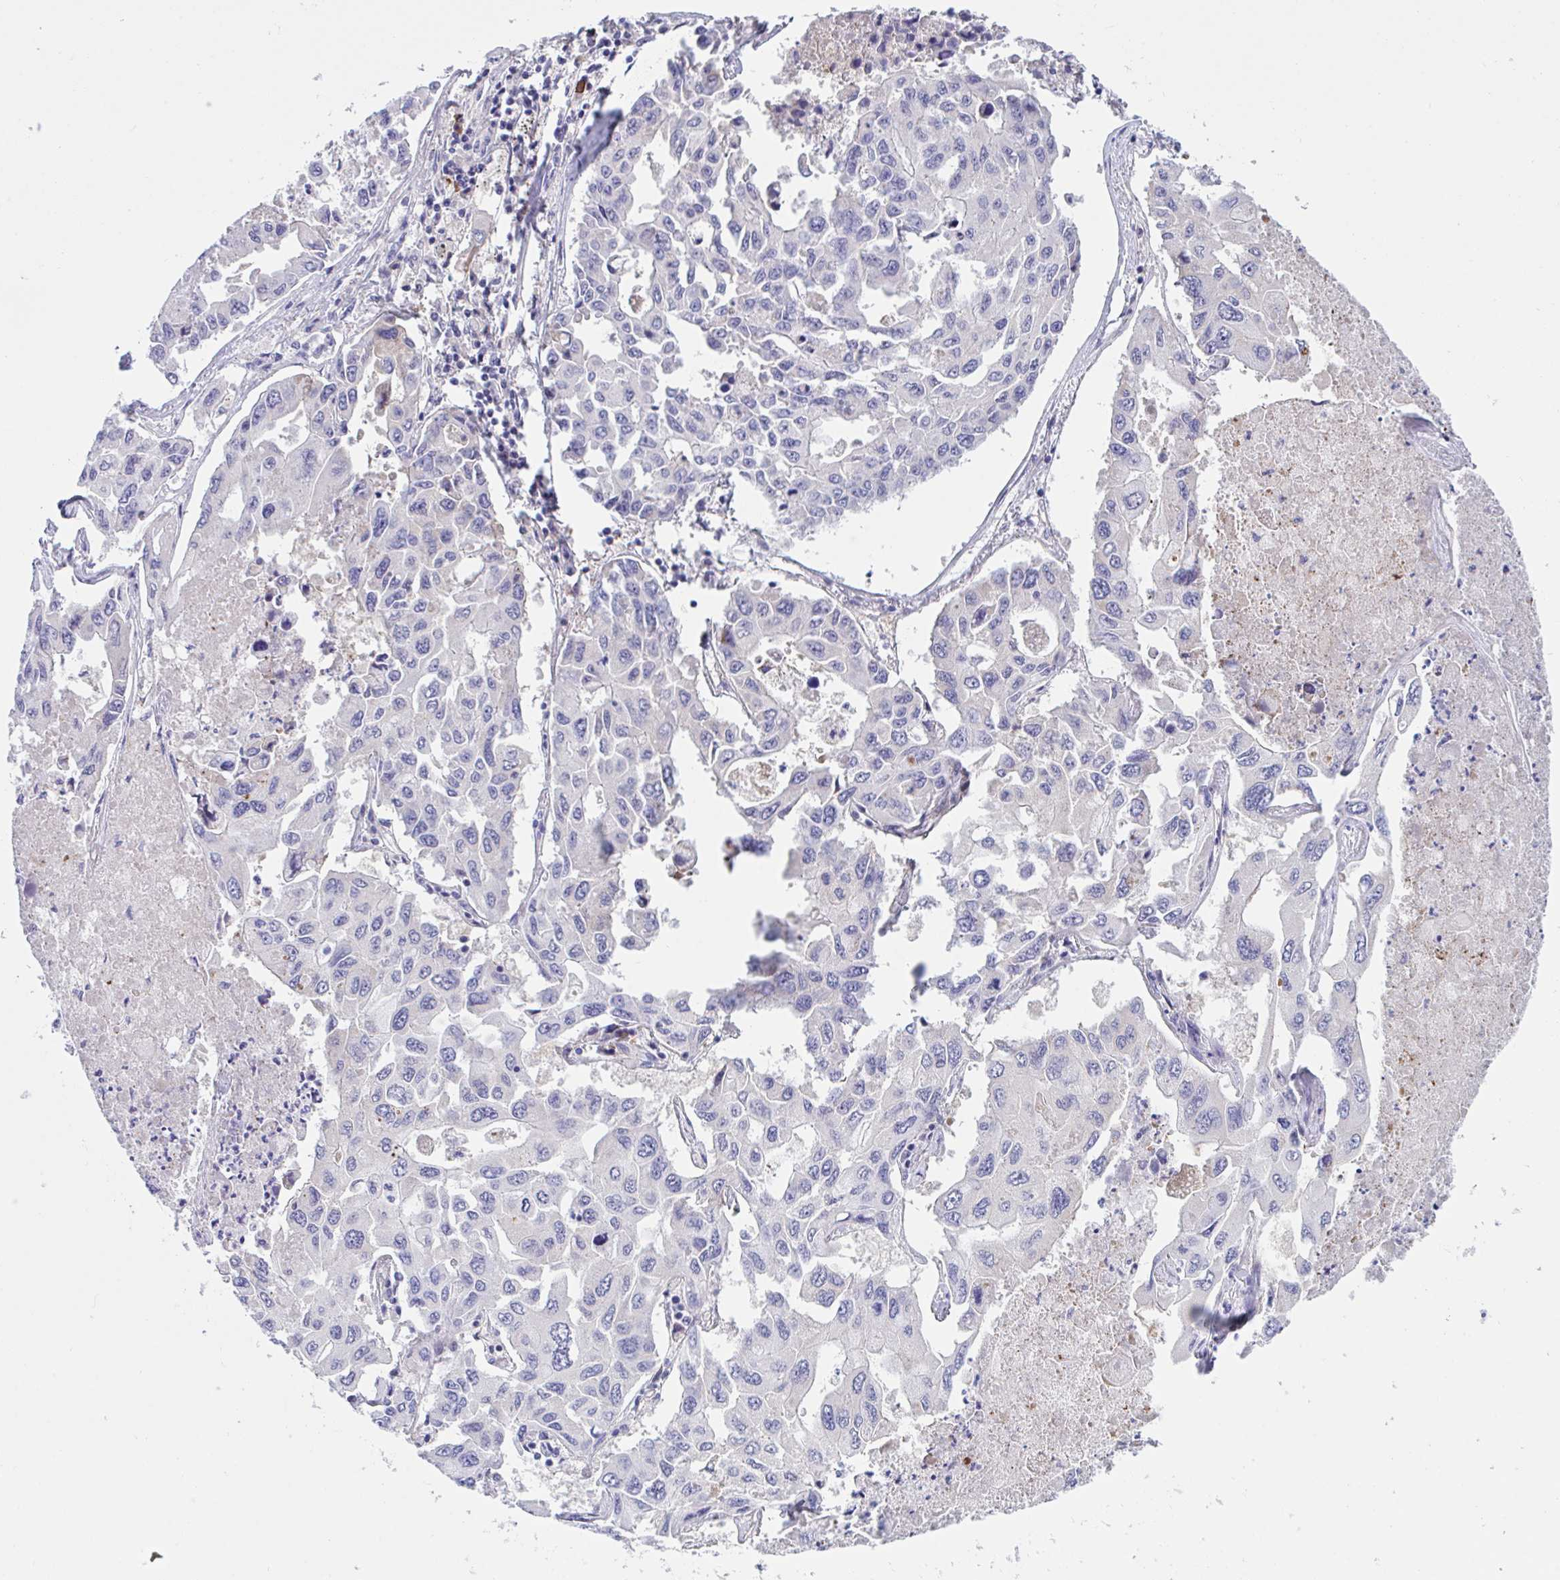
{"staining": {"intensity": "negative", "quantity": "none", "location": "none"}, "tissue": "lung cancer", "cell_type": "Tumor cells", "image_type": "cancer", "snomed": [{"axis": "morphology", "description": "Adenocarcinoma, NOS"}, {"axis": "topography", "description": "Lung"}], "caption": "This image is of lung adenocarcinoma stained with immunohistochemistry (IHC) to label a protein in brown with the nuclei are counter-stained blue. There is no positivity in tumor cells.", "gene": "MS4A14", "patient": {"sex": "male", "age": 64}}